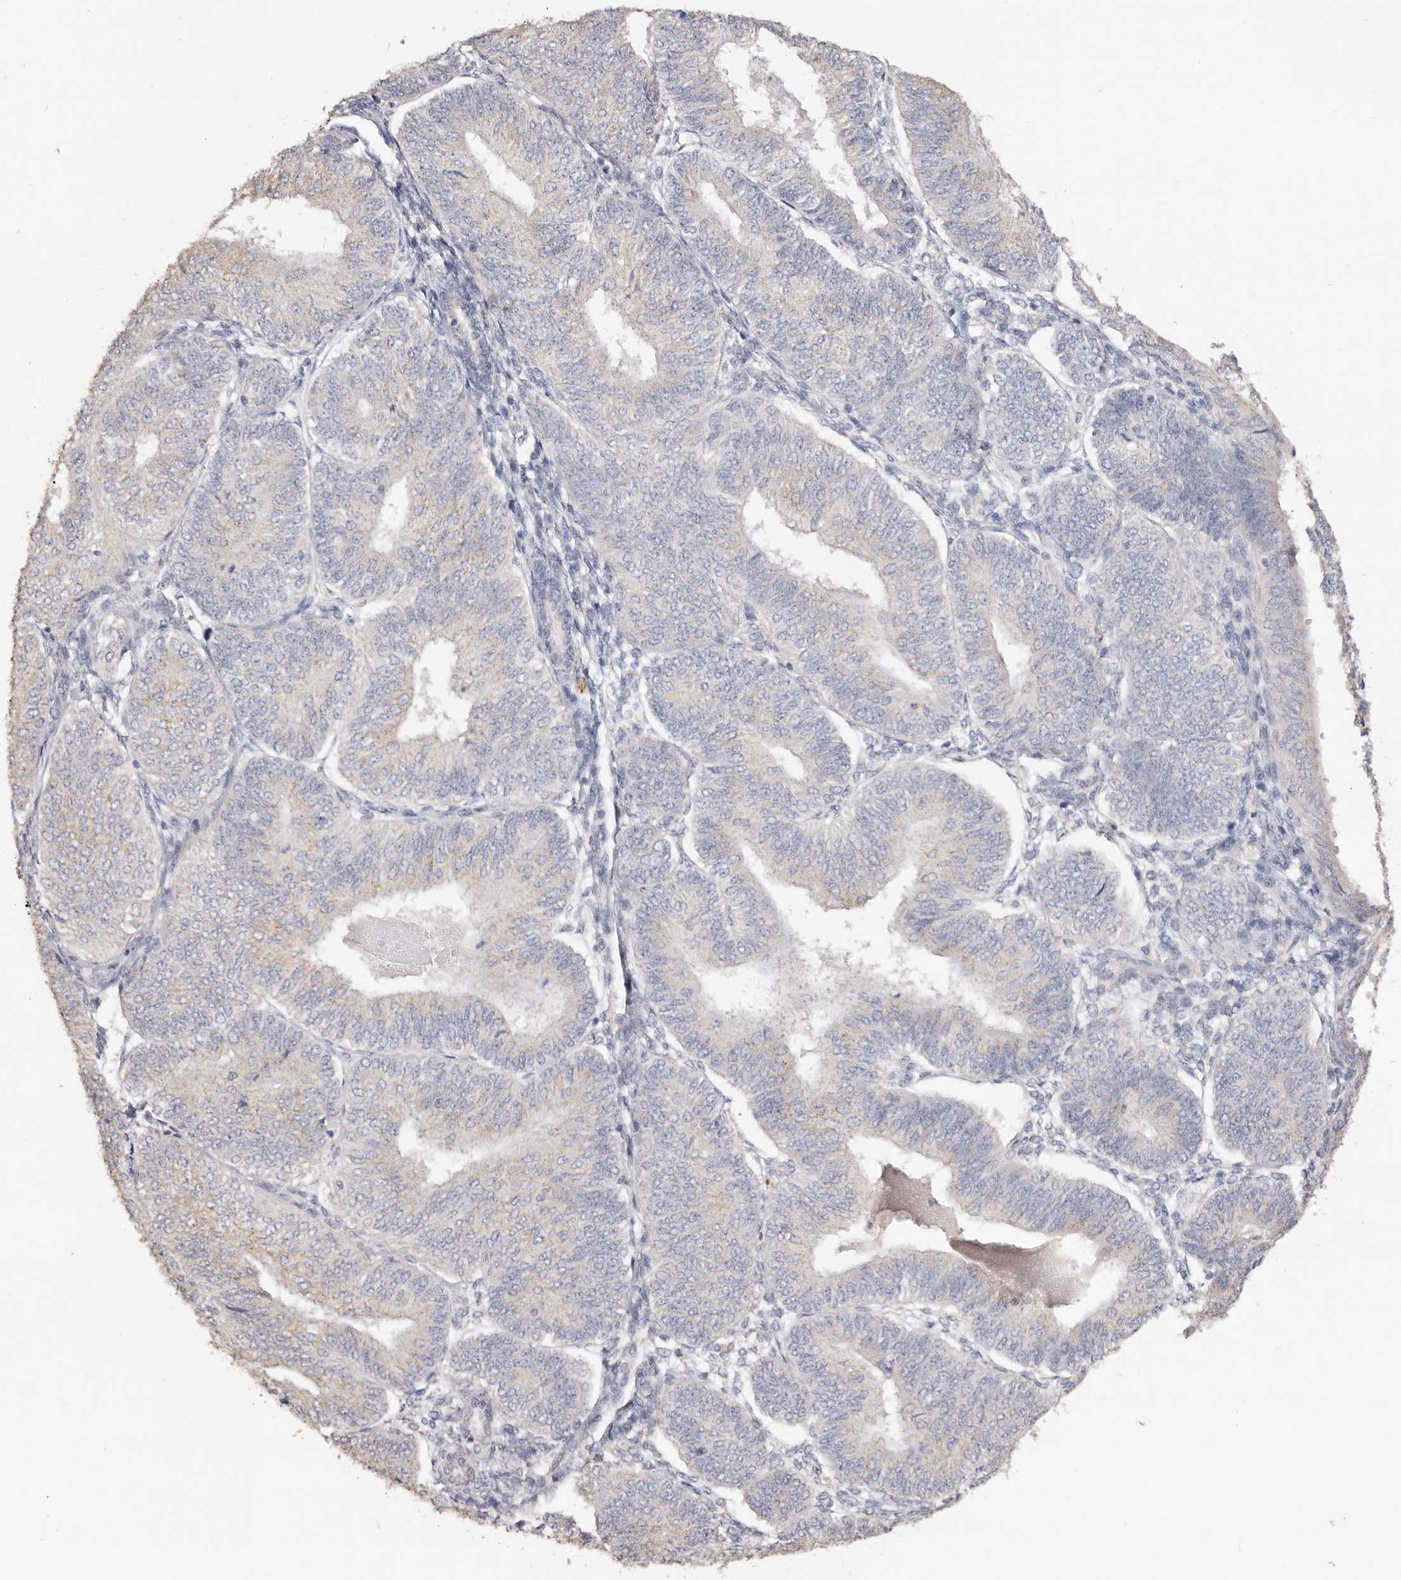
{"staining": {"intensity": "weak", "quantity": "<25%", "location": "cytoplasmic/membranous"}, "tissue": "endometrial cancer", "cell_type": "Tumor cells", "image_type": "cancer", "snomed": [{"axis": "morphology", "description": "Adenocarcinoma, NOS"}, {"axis": "topography", "description": "Endometrium"}], "caption": "The immunohistochemistry histopathology image has no significant staining in tumor cells of endometrial adenocarcinoma tissue.", "gene": "LGALS7B", "patient": {"sex": "female", "age": 58}}